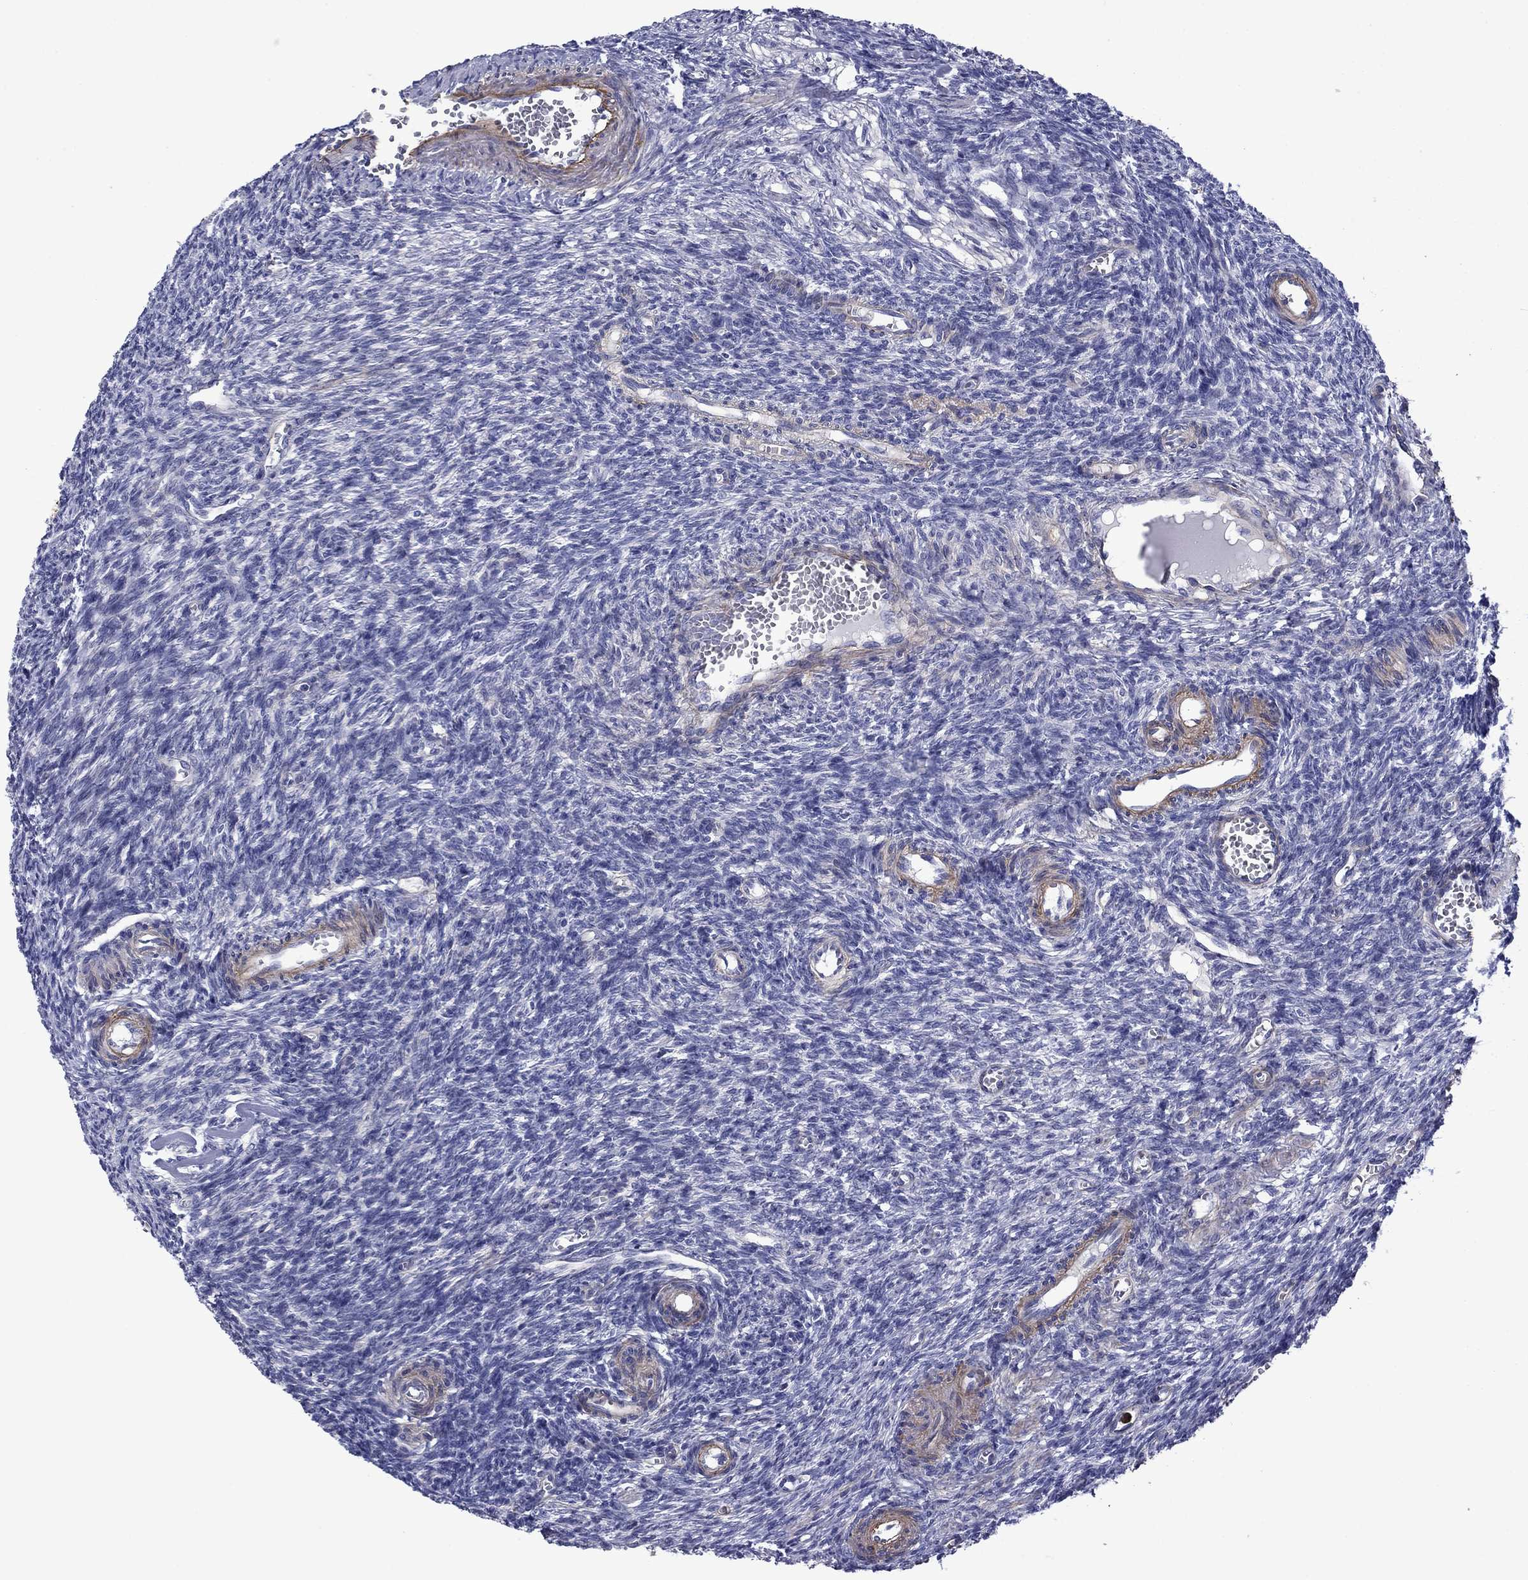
{"staining": {"intensity": "negative", "quantity": "none", "location": "none"}, "tissue": "ovary", "cell_type": "Ovarian stroma cells", "image_type": "normal", "snomed": [{"axis": "morphology", "description": "Normal tissue, NOS"}, {"axis": "topography", "description": "Ovary"}], "caption": "Protein analysis of normal ovary displays no significant positivity in ovarian stroma cells.", "gene": "HSPG2", "patient": {"sex": "female", "age": 27}}